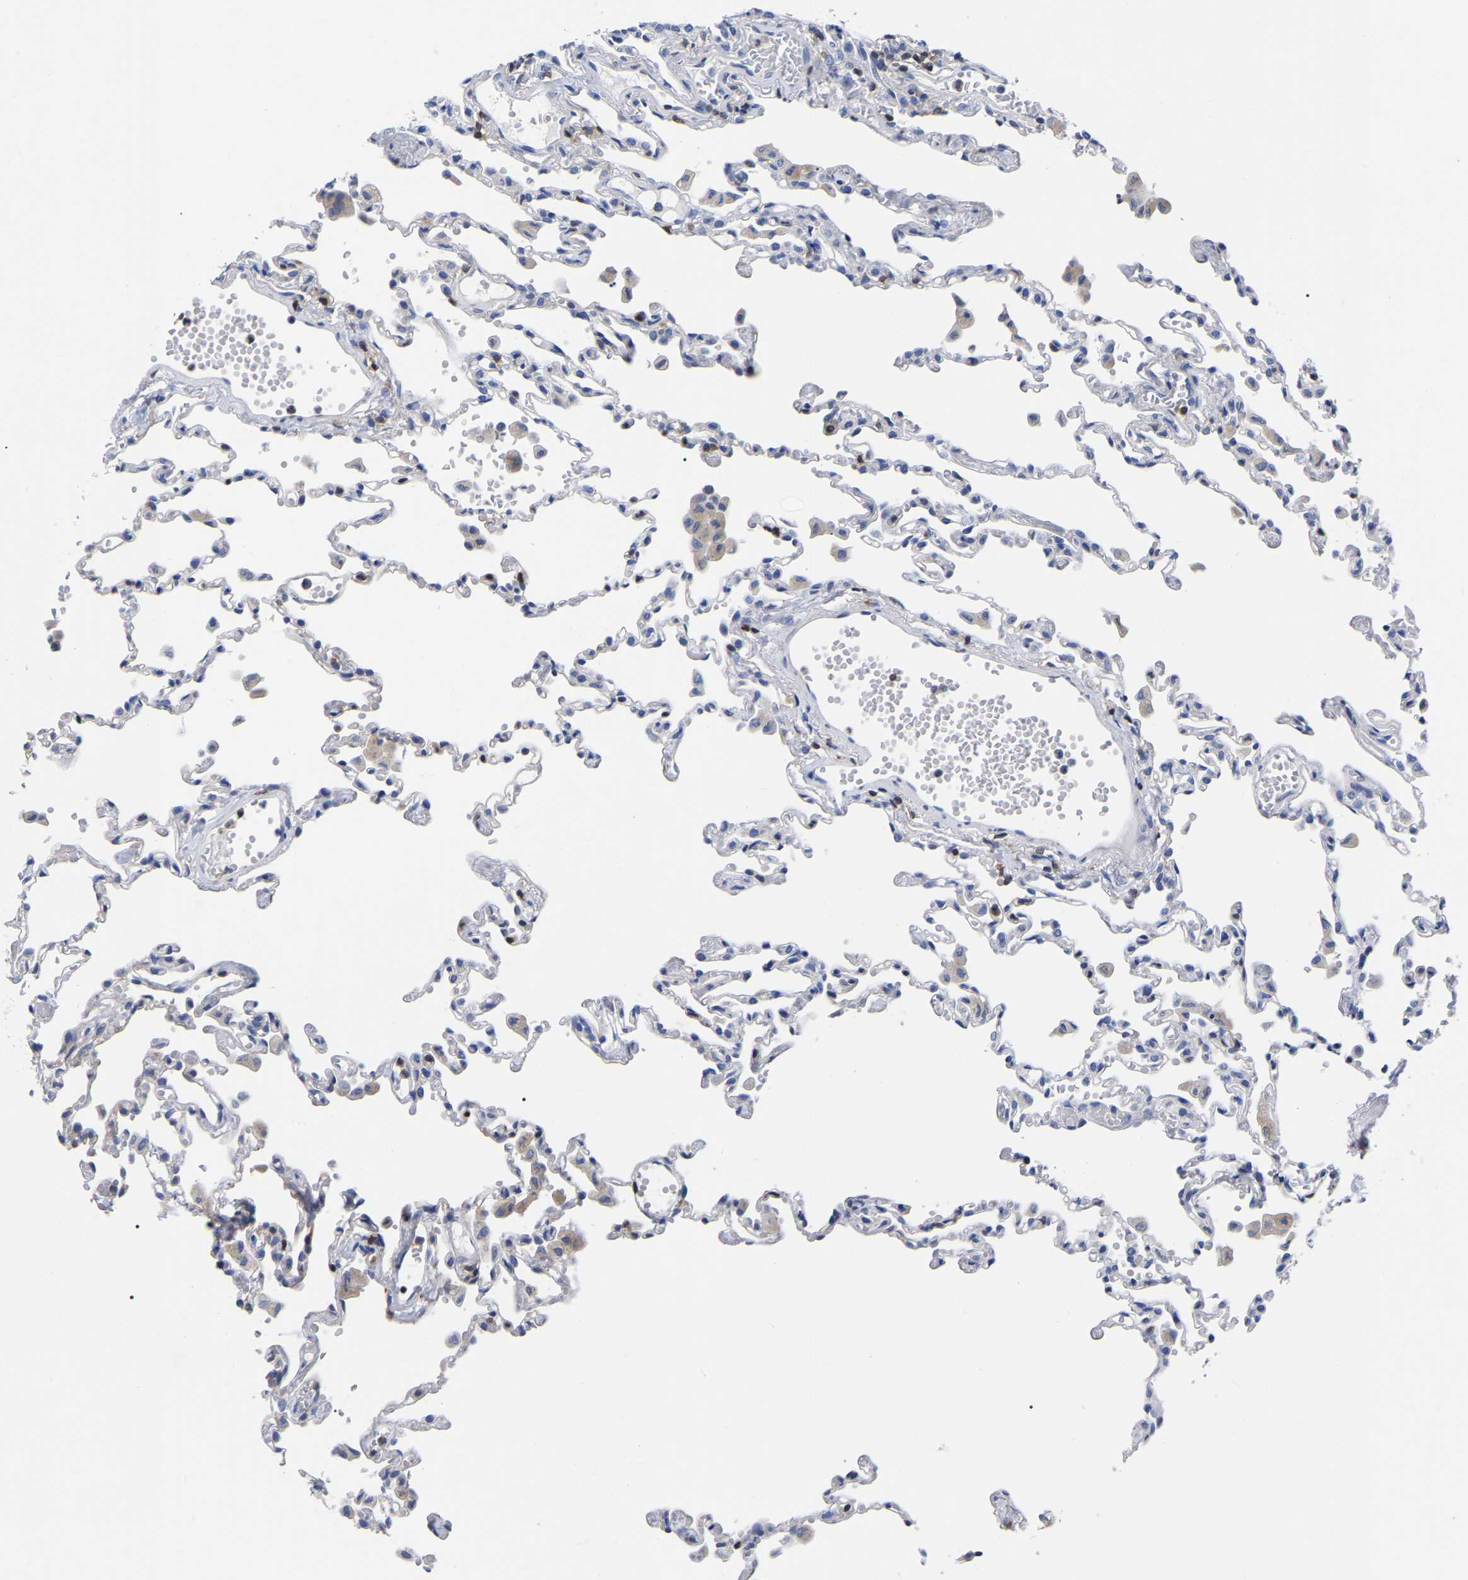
{"staining": {"intensity": "negative", "quantity": "none", "location": "none"}, "tissue": "lung", "cell_type": "Alveolar cells", "image_type": "normal", "snomed": [{"axis": "morphology", "description": "Normal tissue, NOS"}, {"axis": "topography", "description": "Bronchus"}, {"axis": "topography", "description": "Lung"}], "caption": "DAB immunohistochemical staining of benign lung reveals no significant expression in alveolar cells. The staining is performed using DAB (3,3'-diaminobenzidine) brown chromogen with nuclei counter-stained in using hematoxylin.", "gene": "PTPN7", "patient": {"sex": "female", "age": 49}}